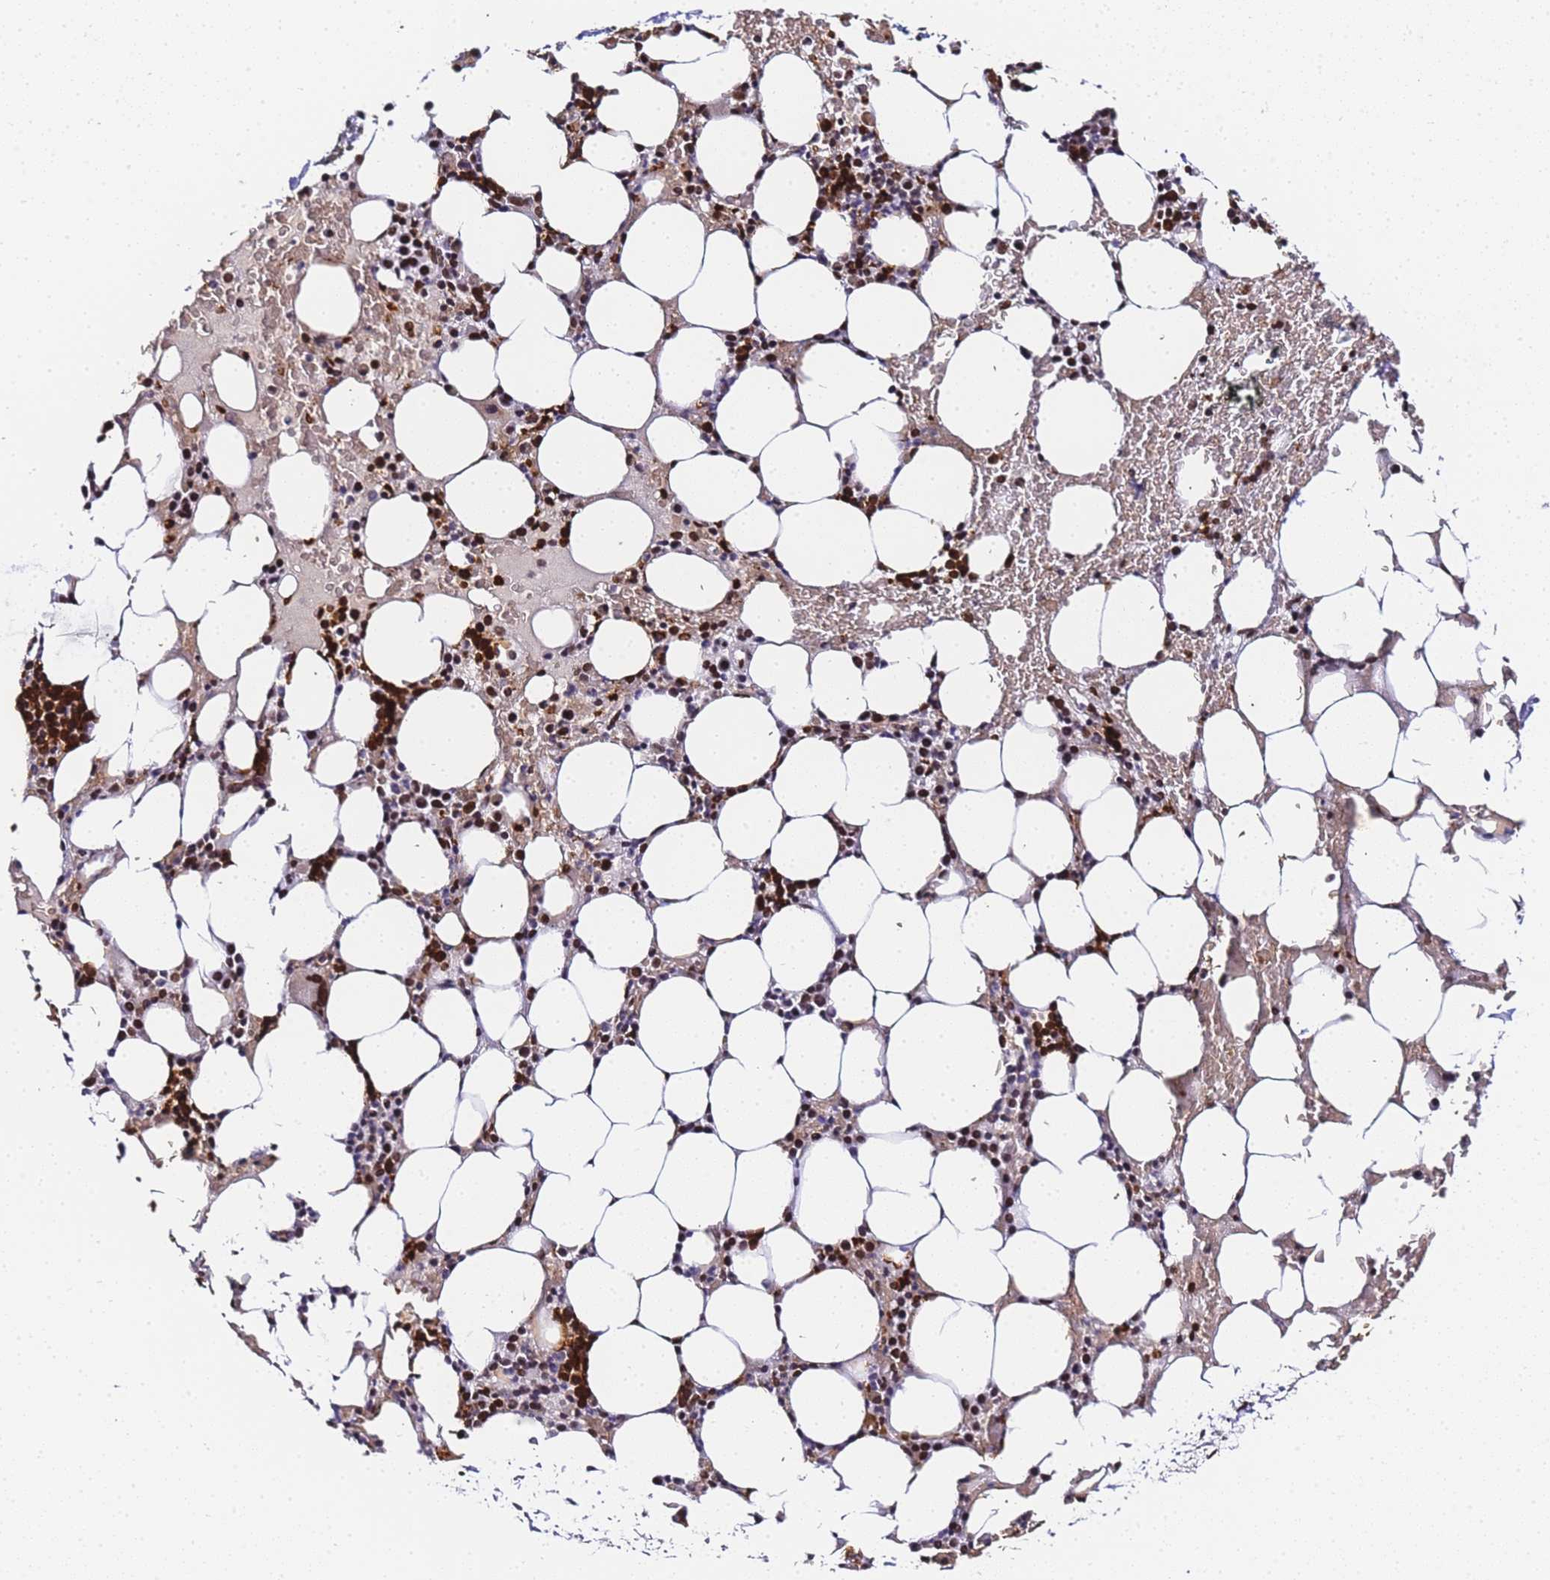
{"staining": {"intensity": "strong", "quantity": "25%-75%", "location": "nuclear"}, "tissue": "bone marrow", "cell_type": "Hematopoietic cells", "image_type": "normal", "snomed": [{"axis": "morphology", "description": "Normal tissue, NOS"}, {"axis": "topography", "description": "Bone marrow"}], "caption": "Protein staining by immunohistochemistry reveals strong nuclear staining in approximately 25%-75% of hematopoietic cells in normal bone marrow. Using DAB (3,3'-diaminobenzidine) (brown) and hematoxylin (blue) stains, captured at high magnification using brightfield microscopy.", "gene": "POLR1A", "patient": {"sex": "male", "age": 78}}